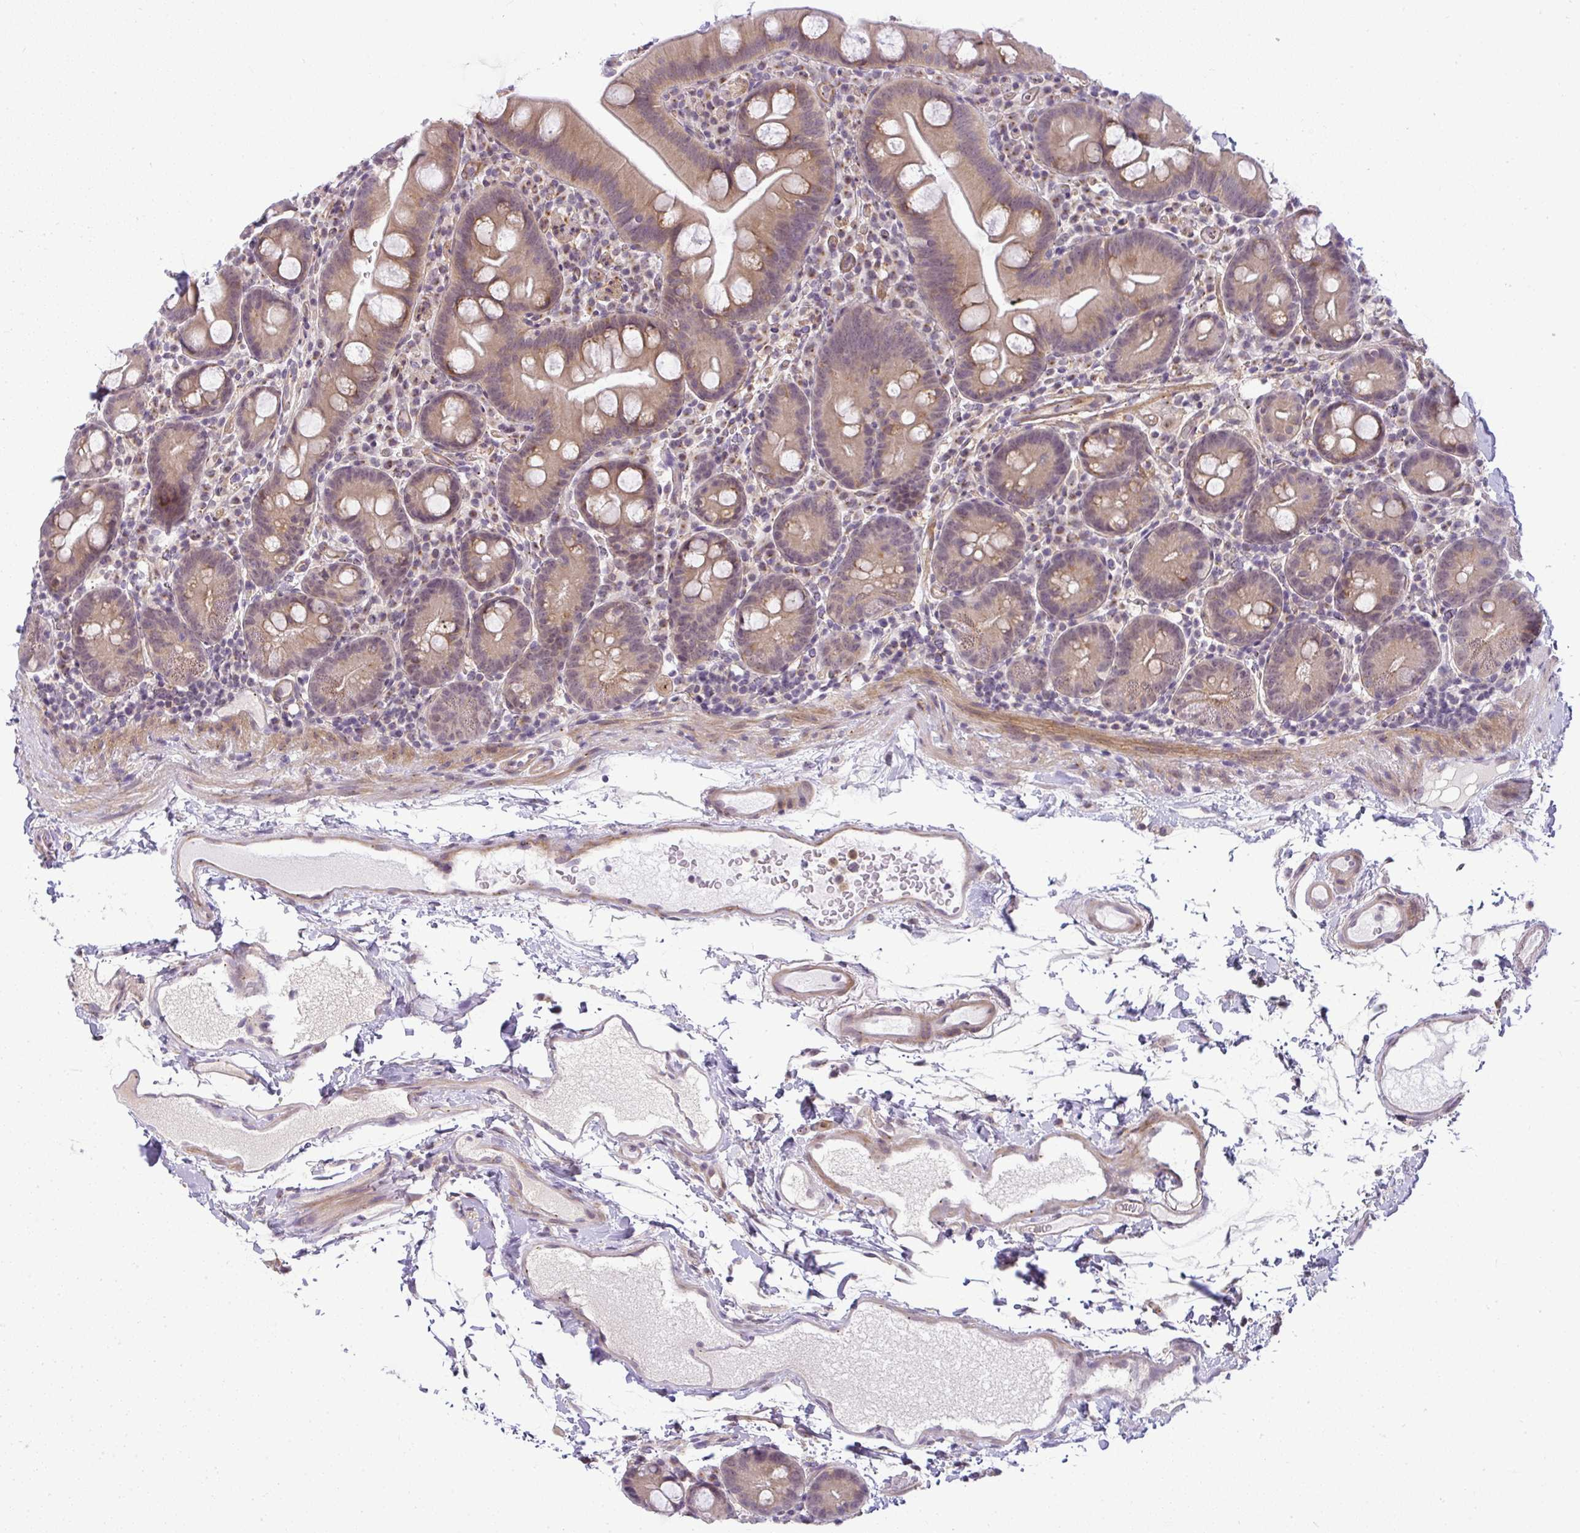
{"staining": {"intensity": "moderate", "quantity": ">75%", "location": "cytoplasmic/membranous"}, "tissue": "small intestine", "cell_type": "Glandular cells", "image_type": "normal", "snomed": [{"axis": "morphology", "description": "Normal tissue, NOS"}, {"axis": "topography", "description": "Small intestine"}], "caption": "Moderate cytoplasmic/membranous protein staining is seen in about >75% of glandular cells in small intestine.", "gene": "DZIP1", "patient": {"sex": "female", "age": 68}}